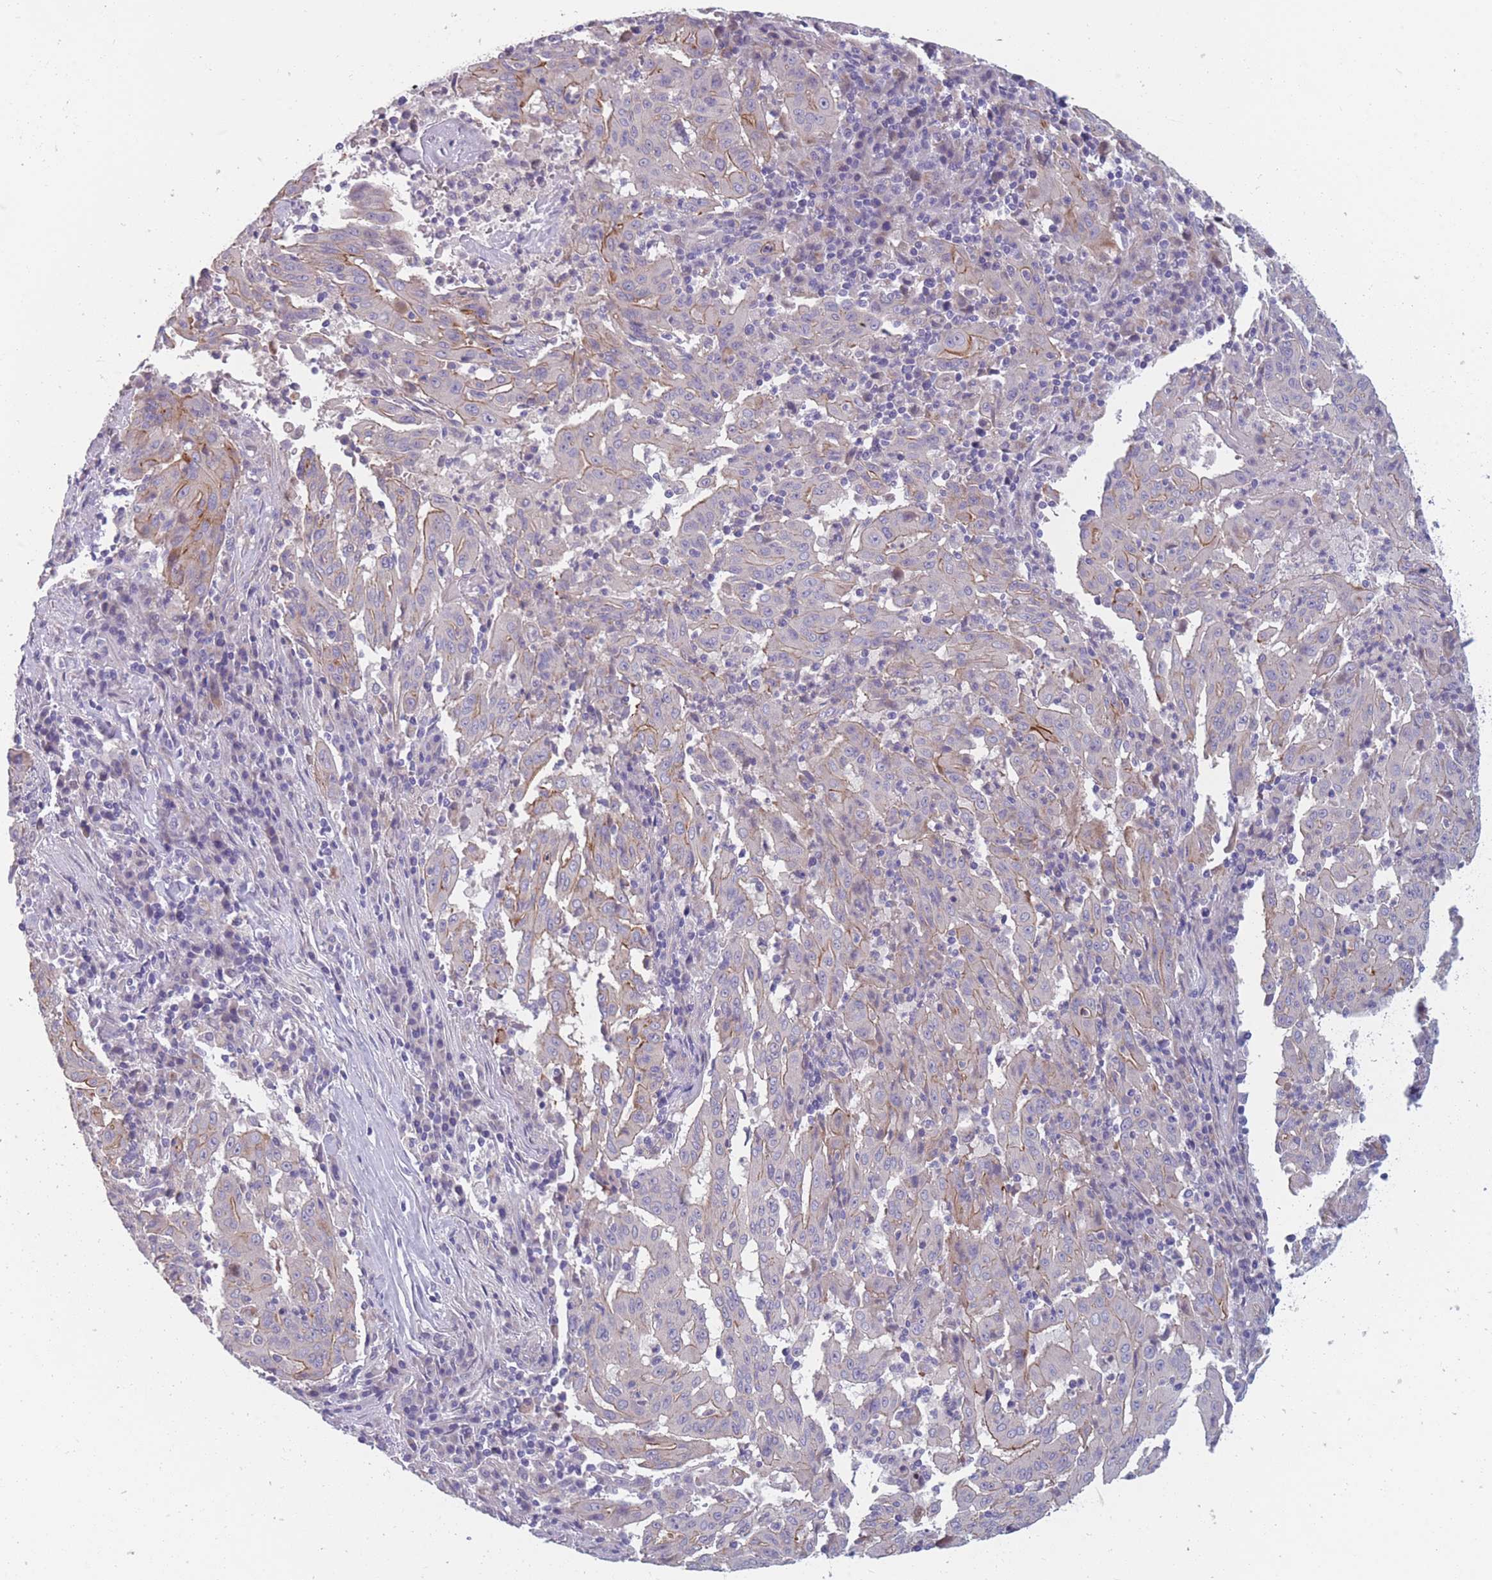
{"staining": {"intensity": "moderate", "quantity": "<25%", "location": "cytoplasmic/membranous"}, "tissue": "pancreatic cancer", "cell_type": "Tumor cells", "image_type": "cancer", "snomed": [{"axis": "morphology", "description": "Adenocarcinoma, NOS"}, {"axis": "topography", "description": "Pancreas"}], "caption": "Immunohistochemical staining of human pancreatic cancer reveals moderate cytoplasmic/membranous protein staining in about <25% of tumor cells.", "gene": "FAM83F", "patient": {"sex": "male", "age": 63}}